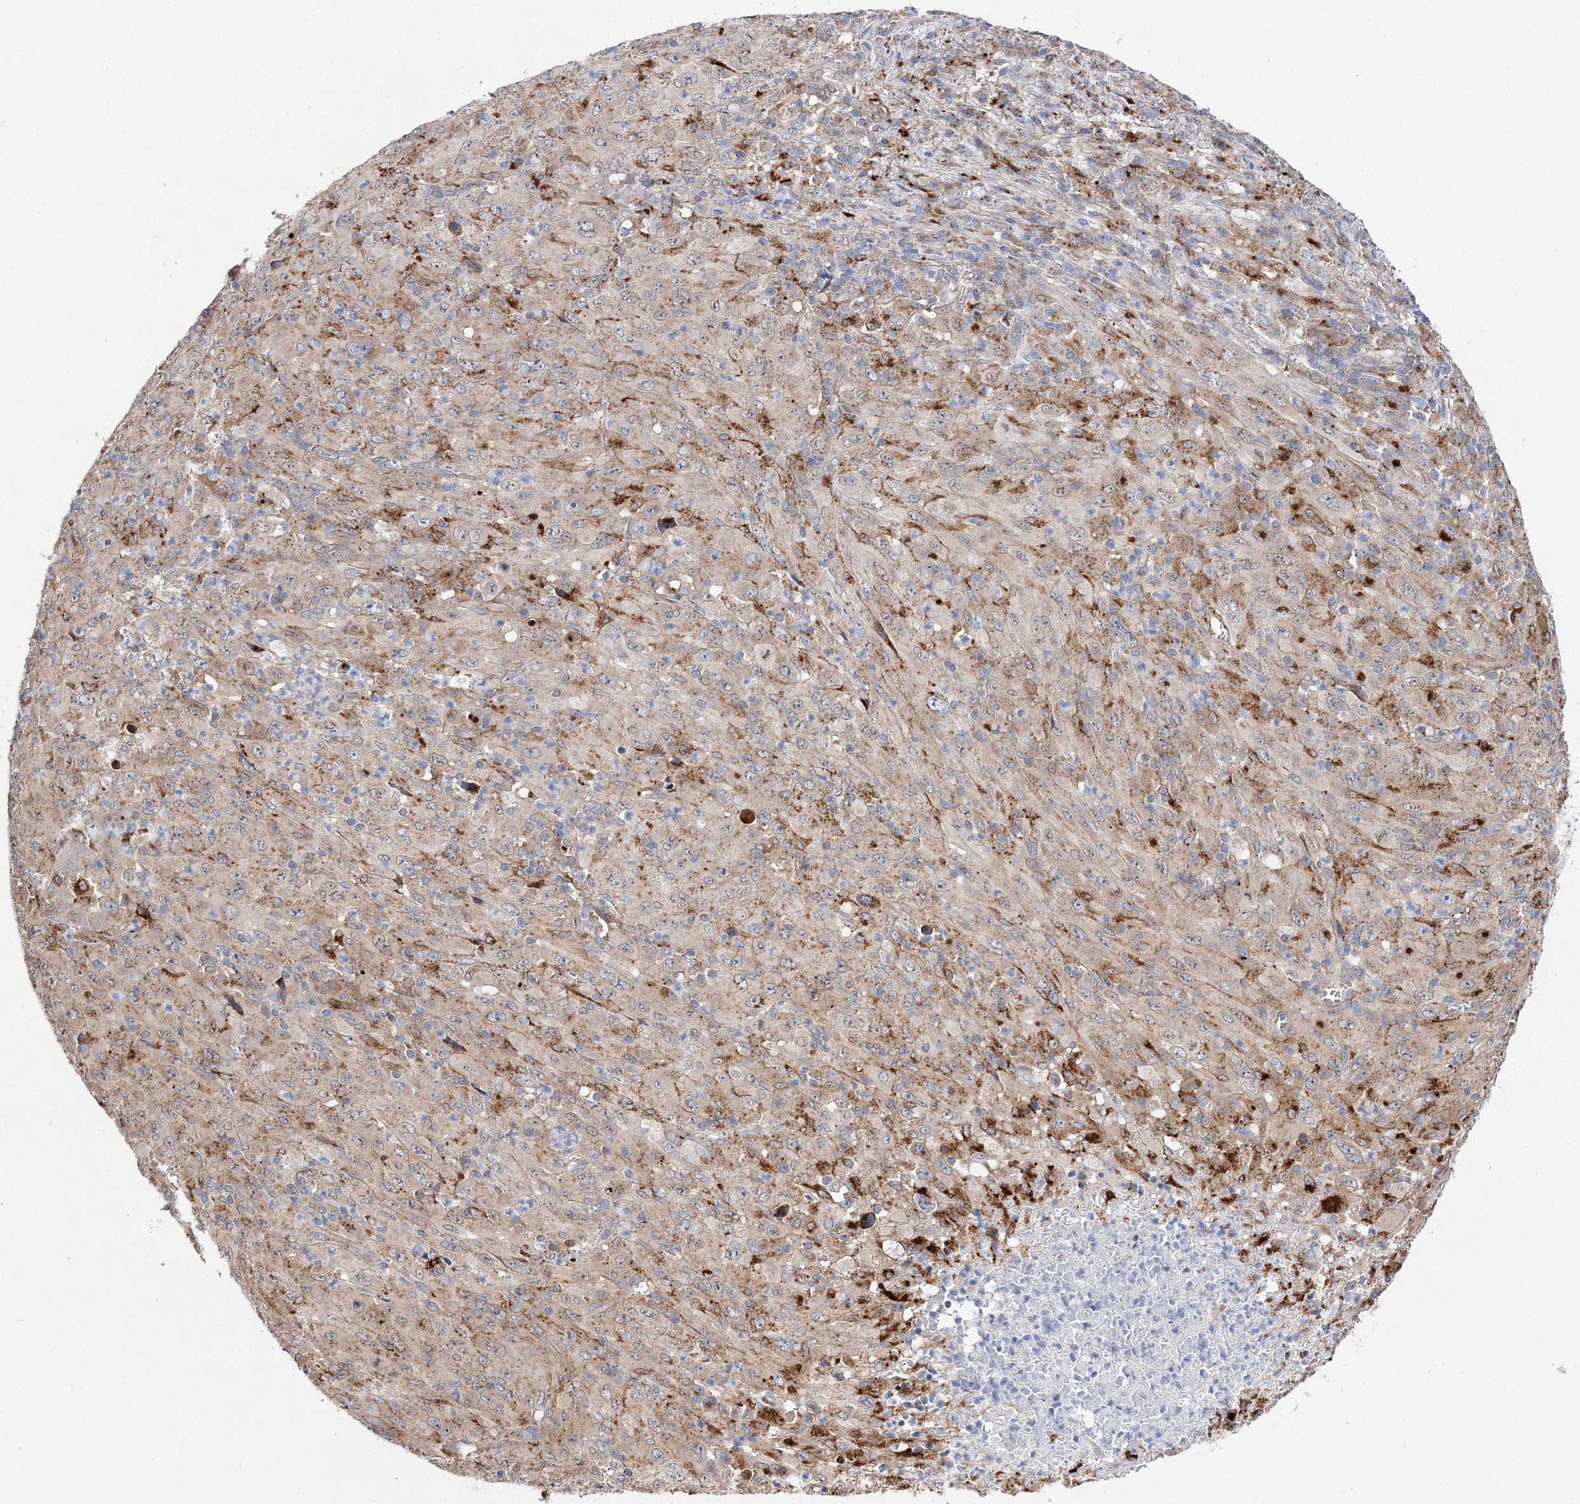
{"staining": {"intensity": "weak", "quantity": "25%-75%", "location": "cytoplasmic/membranous"}, "tissue": "melanoma", "cell_type": "Tumor cells", "image_type": "cancer", "snomed": [{"axis": "morphology", "description": "Malignant melanoma, Metastatic site"}, {"axis": "topography", "description": "Skin"}], "caption": "Weak cytoplasmic/membranous positivity for a protein is seen in approximately 25%-75% of tumor cells of malignant melanoma (metastatic site) using immunohistochemistry (IHC).", "gene": "C3orf38", "patient": {"sex": "female", "age": 56}}